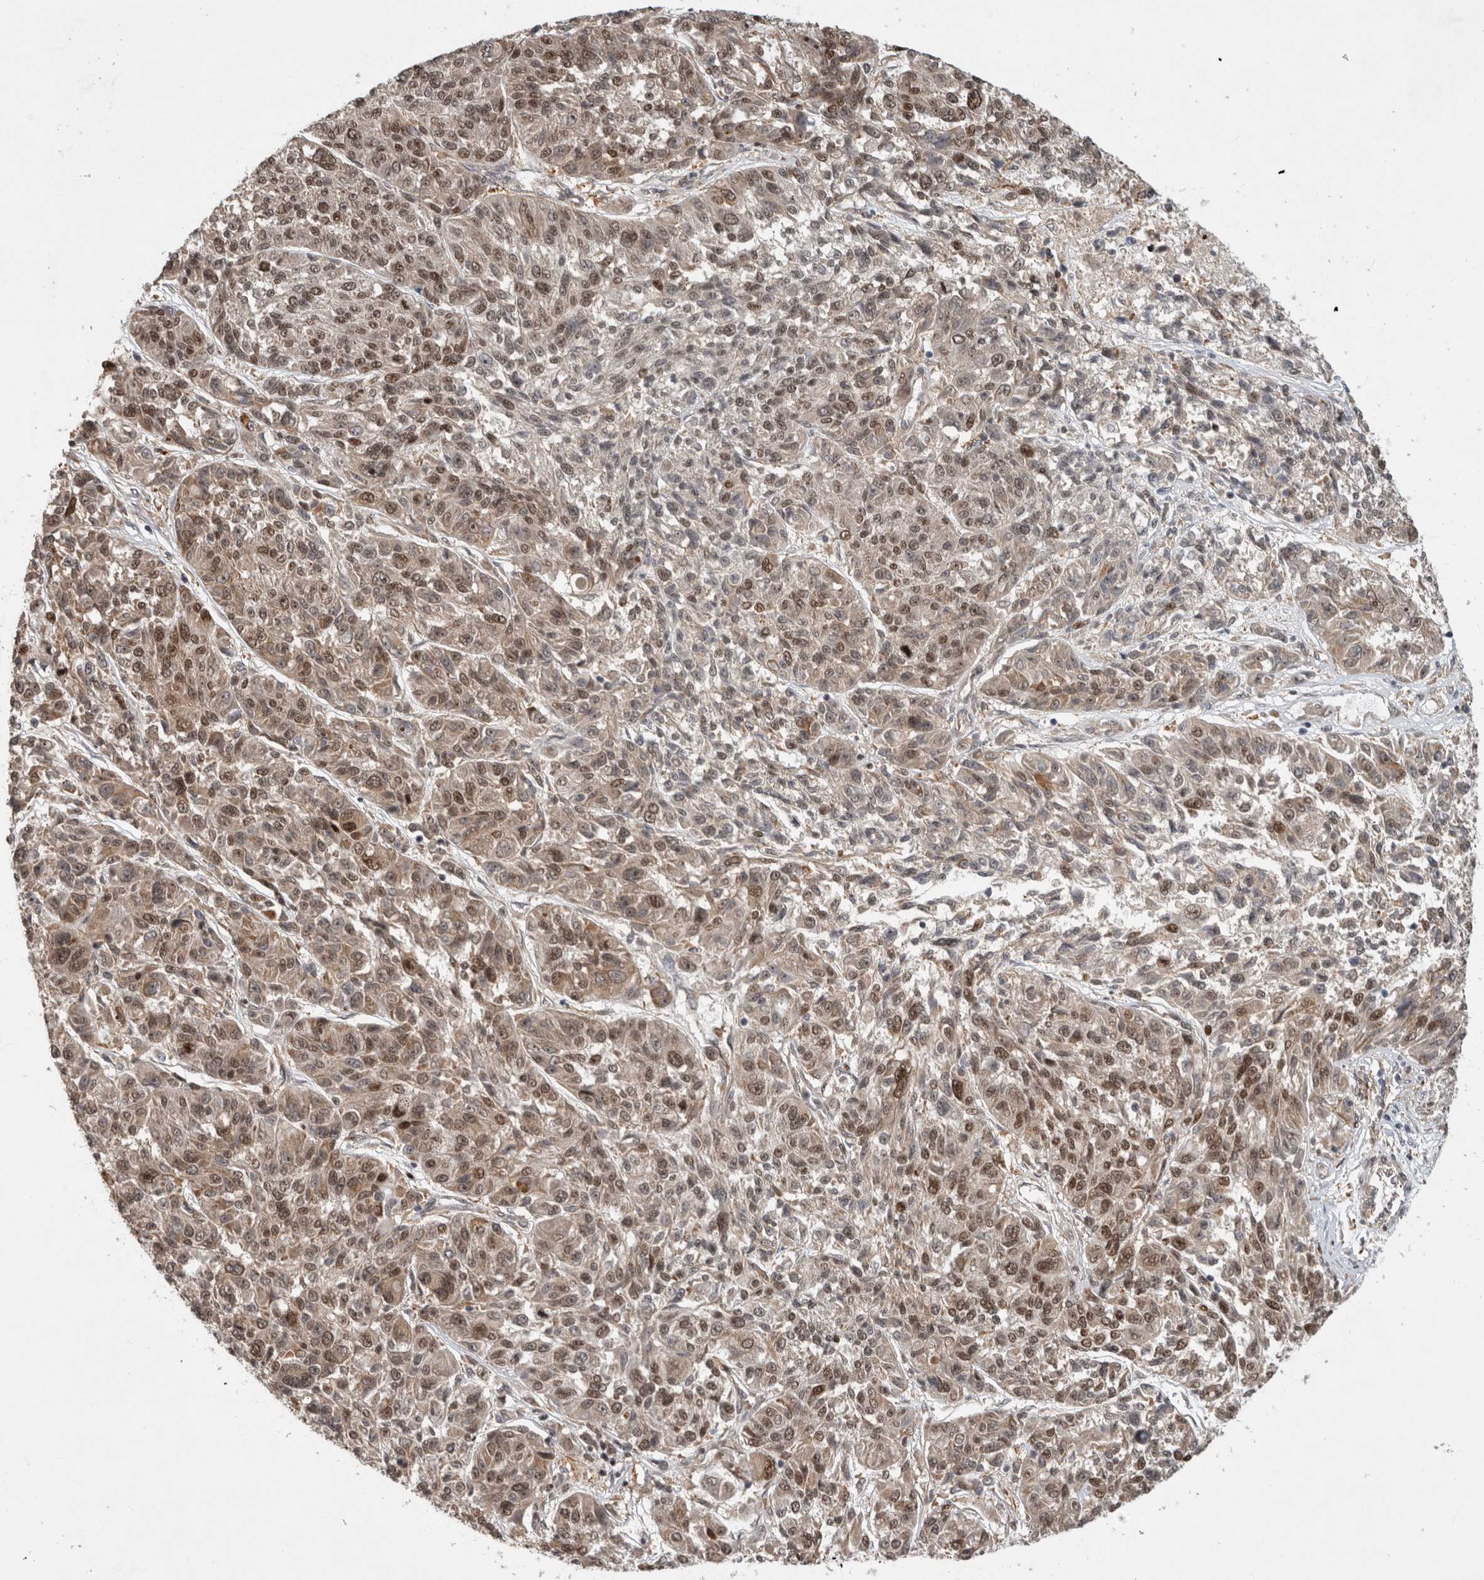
{"staining": {"intensity": "weak", "quantity": "25%-75%", "location": "cytoplasmic/membranous,nuclear"}, "tissue": "melanoma", "cell_type": "Tumor cells", "image_type": "cancer", "snomed": [{"axis": "morphology", "description": "Malignant melanoma, NOS"}, {"axis": "topography", "description": "Skin"}], "caption": "Immunohistochemistry (IHC) histopathology image of melanoma stained for a protein (brown), which exhibits low levels of weak cytoplasmic/membranous and nuclear staining in approximately 25%-75% of tumor cells.", "gene": "INSRR", "patient": {"sex": "male", "age": 53}}